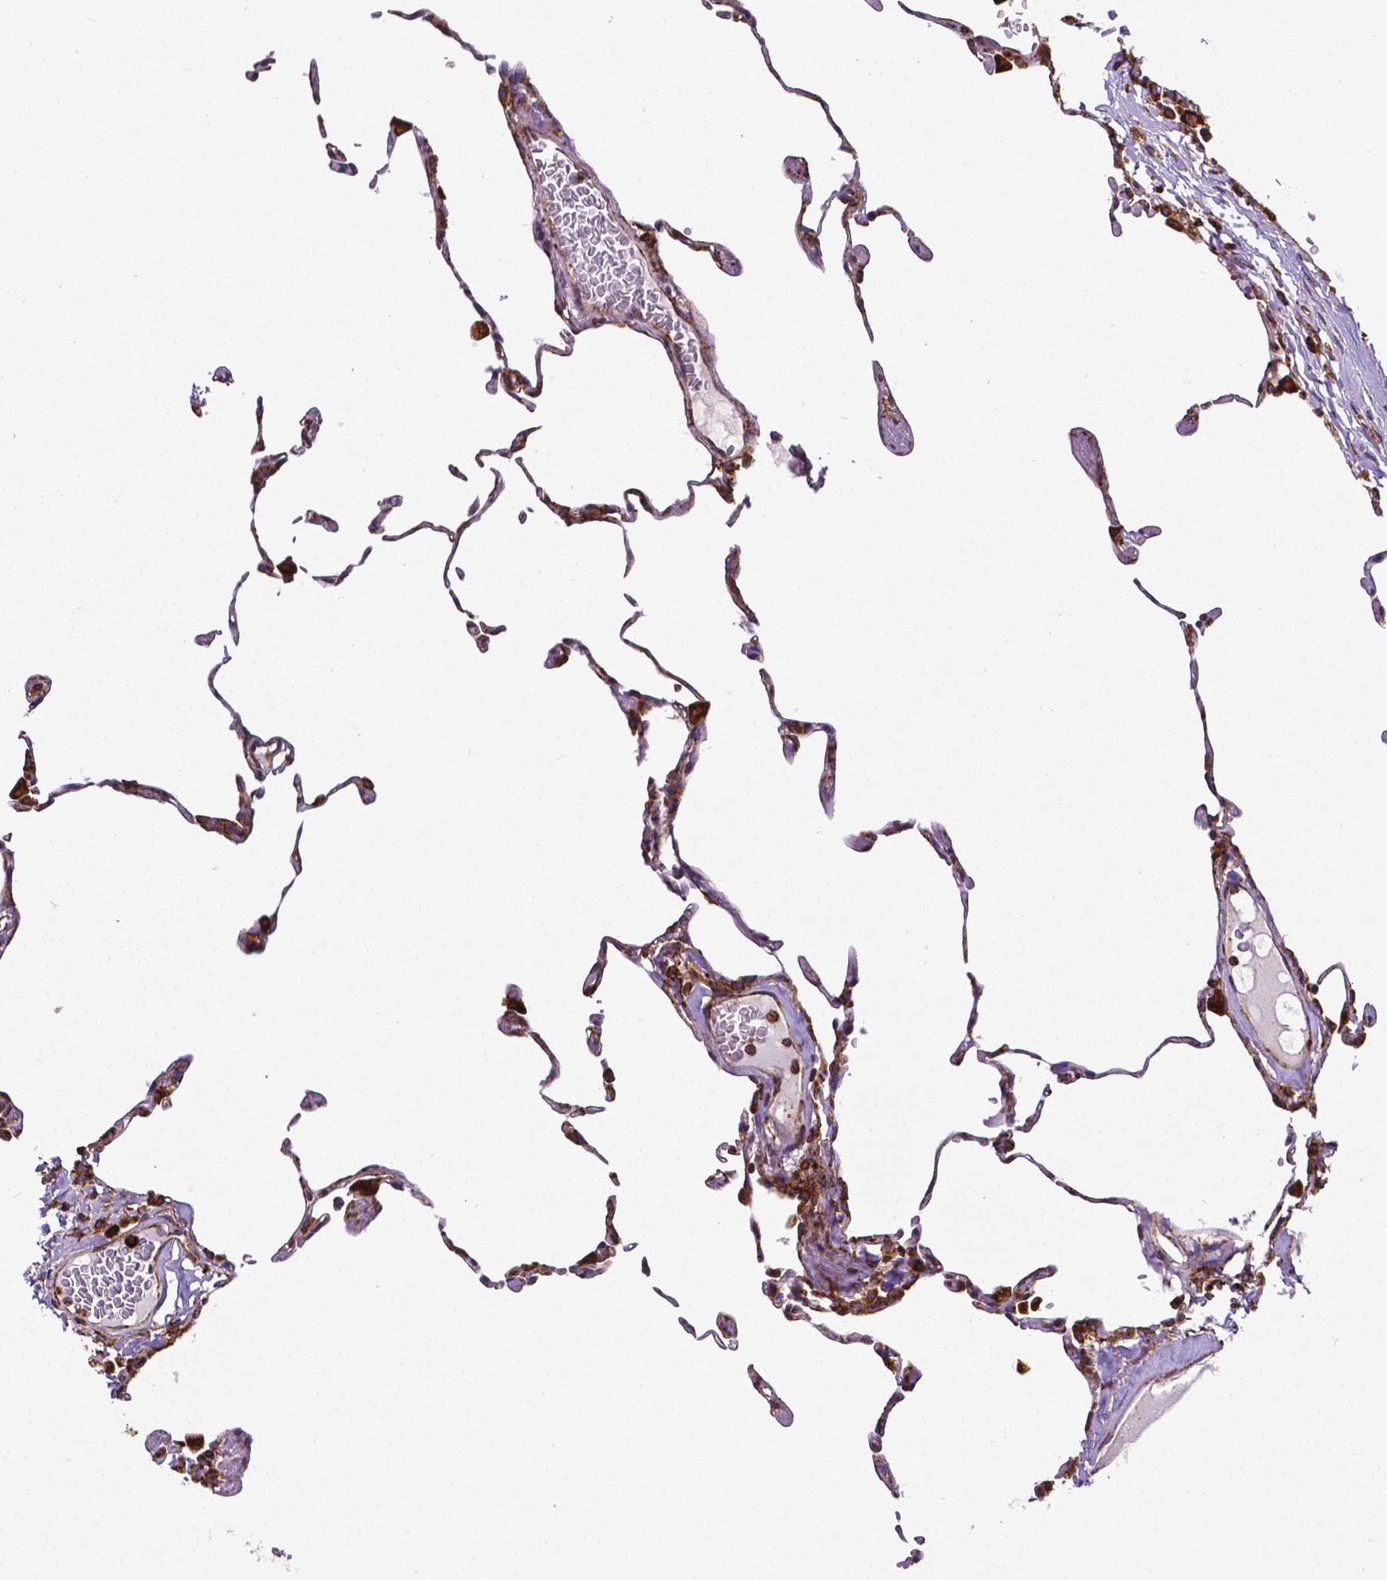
{"staining": {"intensity": "negative", "quantity": "none", "location": "none"}, "tissue": "lung", "cell_type": "Alveolar cells", "image_type": "normal", "snomed": [{"axis": "morphology", "description": "Normal tissue, NOS"}, {"axis": "topography", "description": "Lung"}], "caption": "Immunohistochemistry (IHC) of normal lung exhibits no staining in alveolar cells.", "gene": "MTDH", "patient": {"sex": "female", "age": 57}}